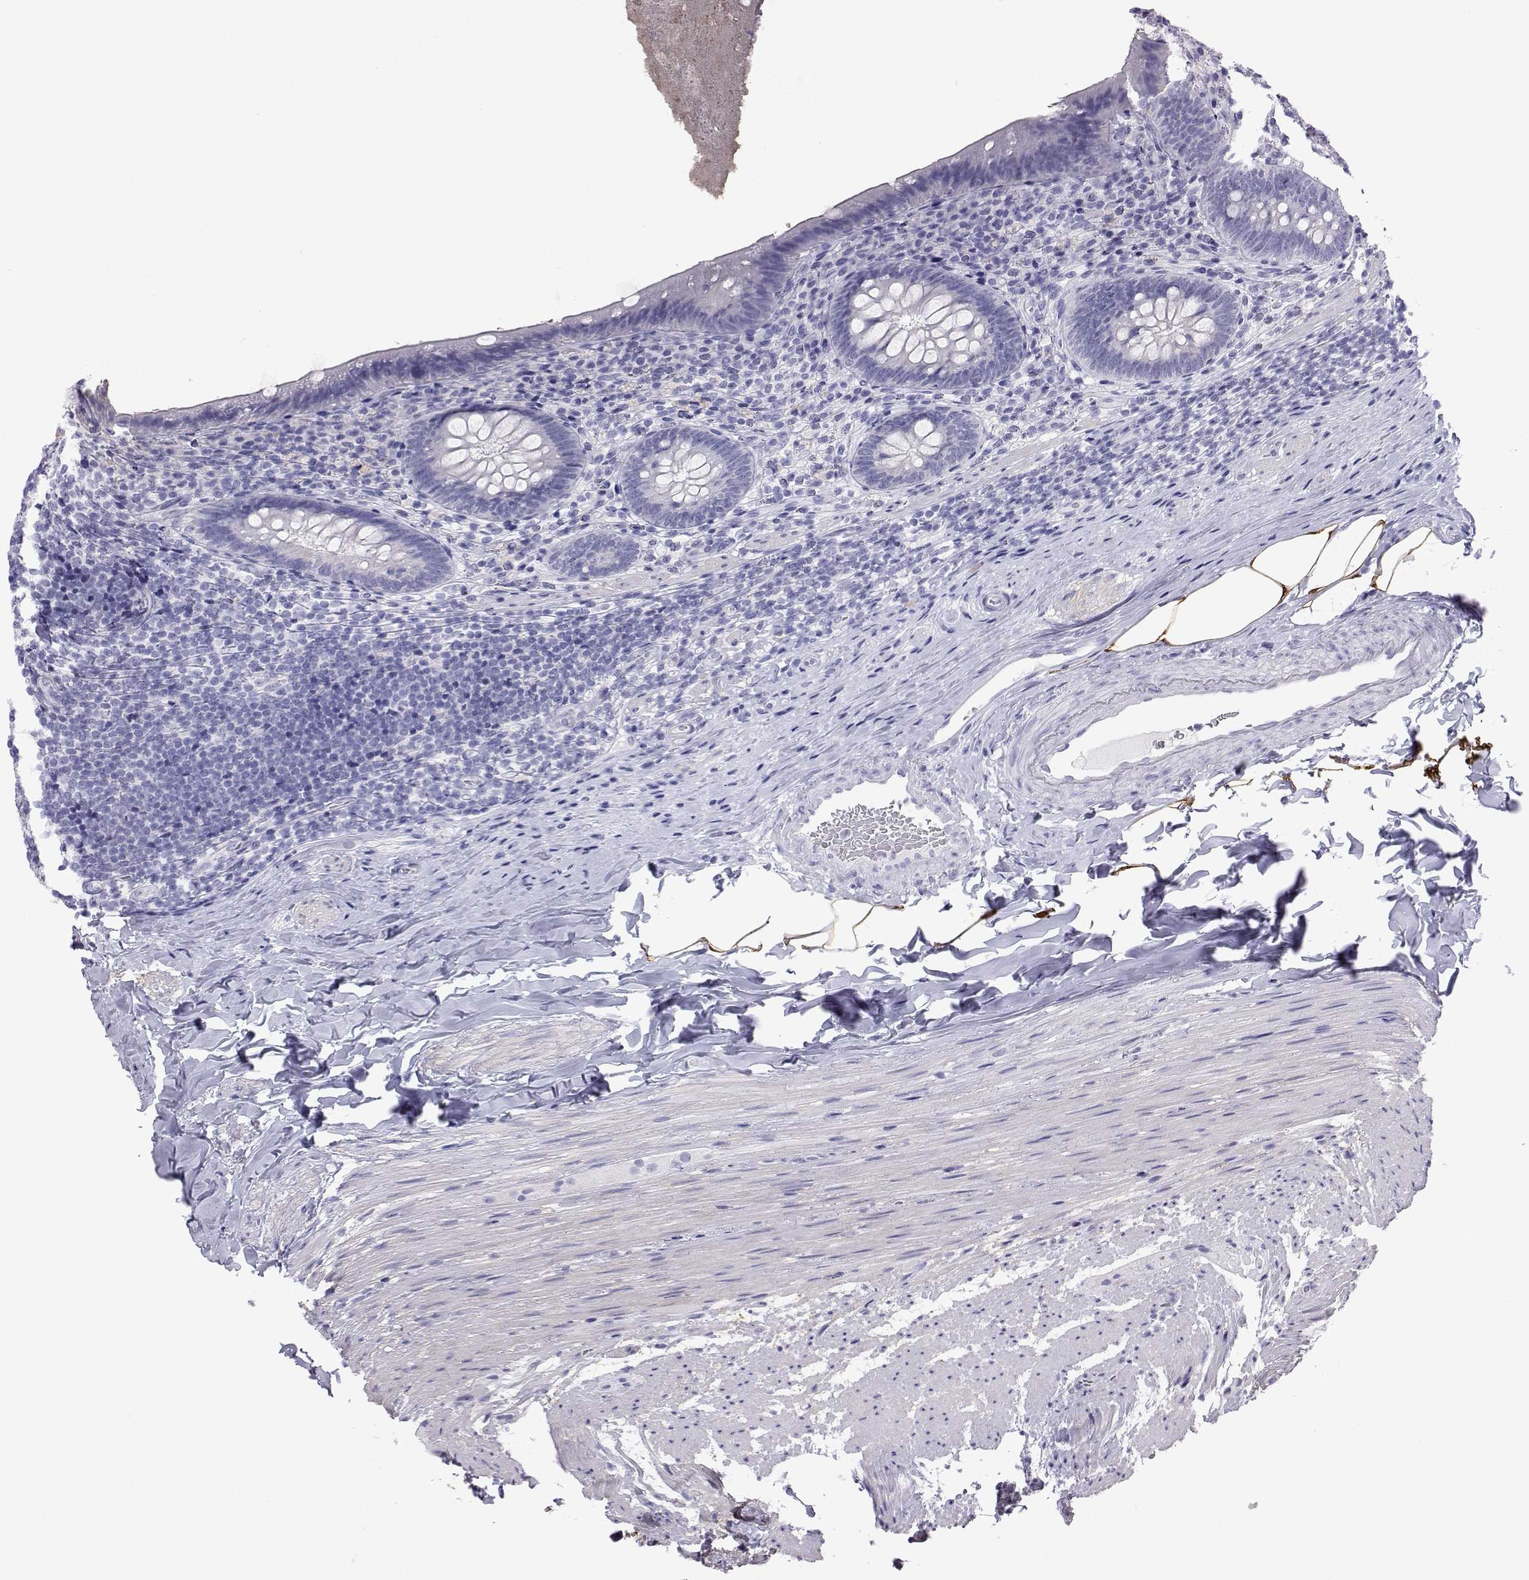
{"staining": {"intensity": "negative", "quantity": "none", "location": "none"}, "tissue": "appendix", "cell_type": "Glandular cells", "image_type": "normal", "snomed": [{"axis": "morphology", "description": "Normal tissue, NOS"}, {"axis": "topography", "description": "Appendix"}], "caption": "Immunohistochemistry photomicrograph of normal human appendix stained for a protein (brown), which displays no positivity in glandular cells.", "gene": "PLIN4", "patient": {"sex": "male", "age": 47}}